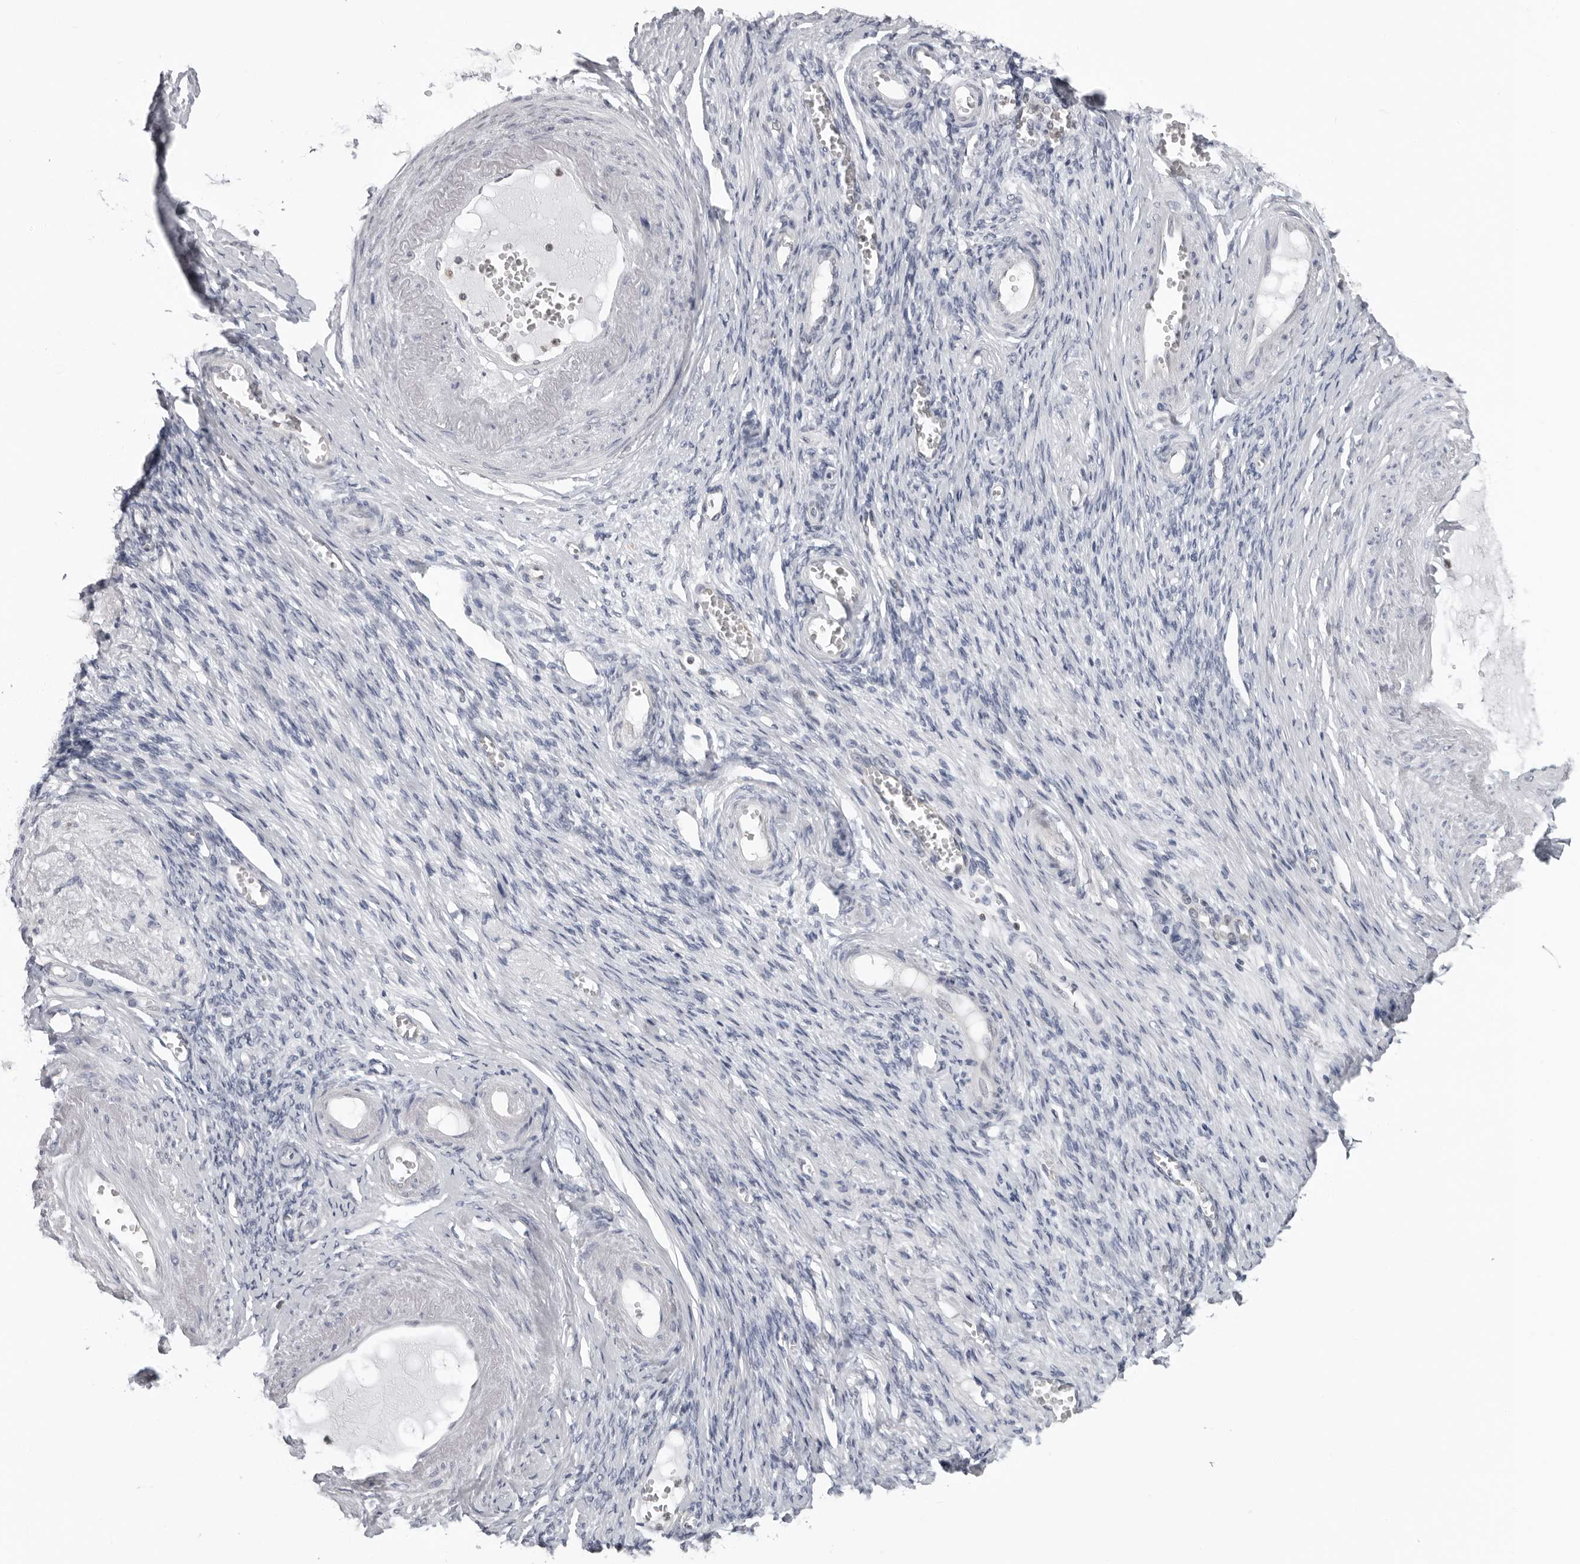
{"staining": {"intensity": "moderate", "quantity": "25%-75%", "location": "cytoplasmic/membranous"}, "tissue": "adipose tissue", "cell_type": "Adipocytes", "image_type": "normal", "snomed": [{"axis": "morphology", "description": "Normal tissue, NOS"}, {"axis": "topography", "description": "Vascular tissue"}, {"axis": "topography", "description": "Fallopian tube"}, {"axis": "topography", "description": "Ovary"}], "caption": "Immunohistochemical staining of unremarkable adipose tissue demonstrates 25%-75% levels of moderate cytoplasmic/membranous protein expression in approximately 25%-75% of adipocytes.", "gene": "MRPS15", "patient": {"sex": "female", "age": 67}}